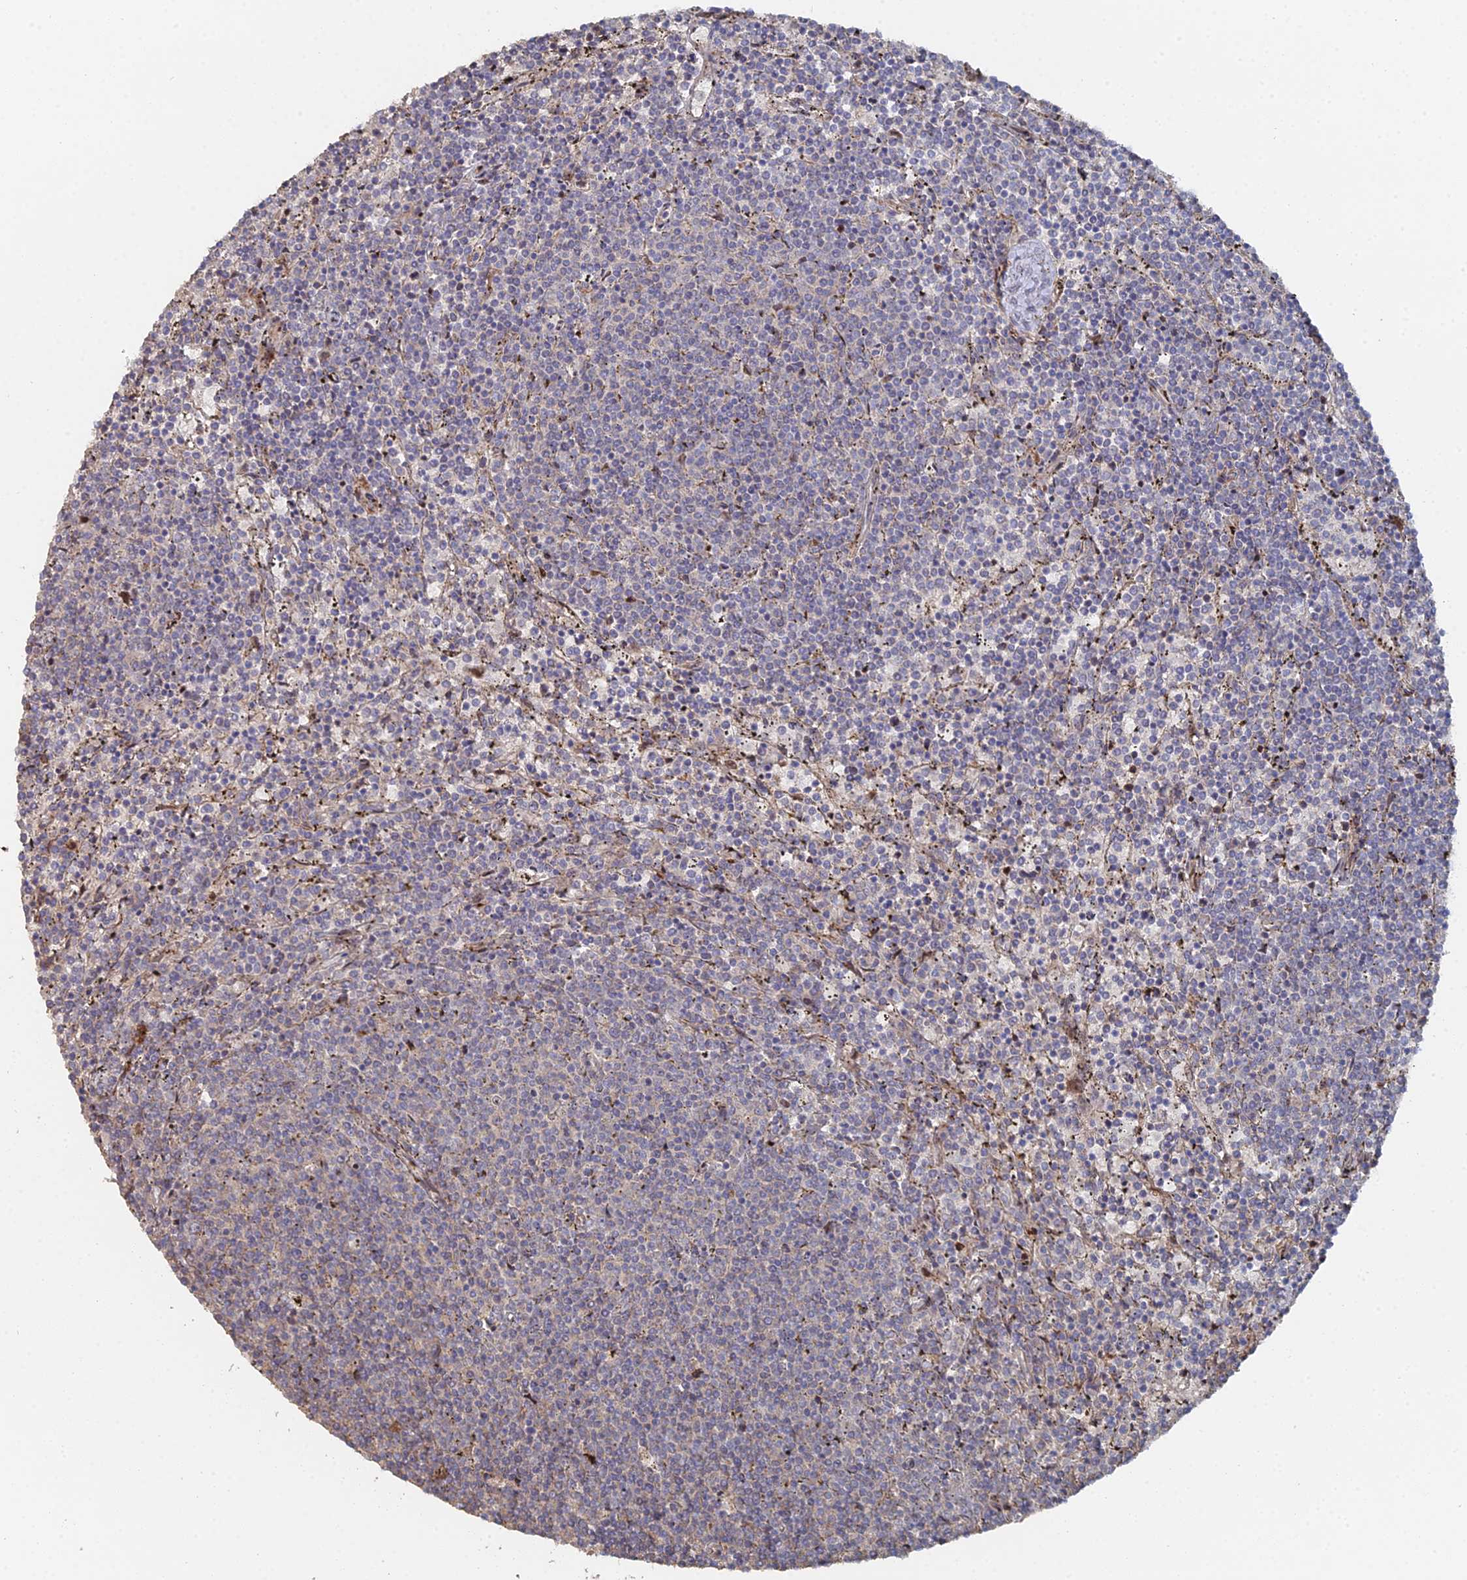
{"staining": {"intensity": "negative", "quantity": "none", "location": "none"}, "tissue": "lymphoma", "cell_type": "Tumor cells", "image_type": "cancer", "snomed": [{"axis": "morphology", "description": "Malignant lymphoma, non-Hodgkin's type, Low grade"}, {"axis": "topography", "description": "Spleen"}], "caption": "This is an IHC histopathology image of lymphoma. There is no positivity in tumor cells.", "gene": "SGMS1", "patient": {"sex": "female", "age": 50}}